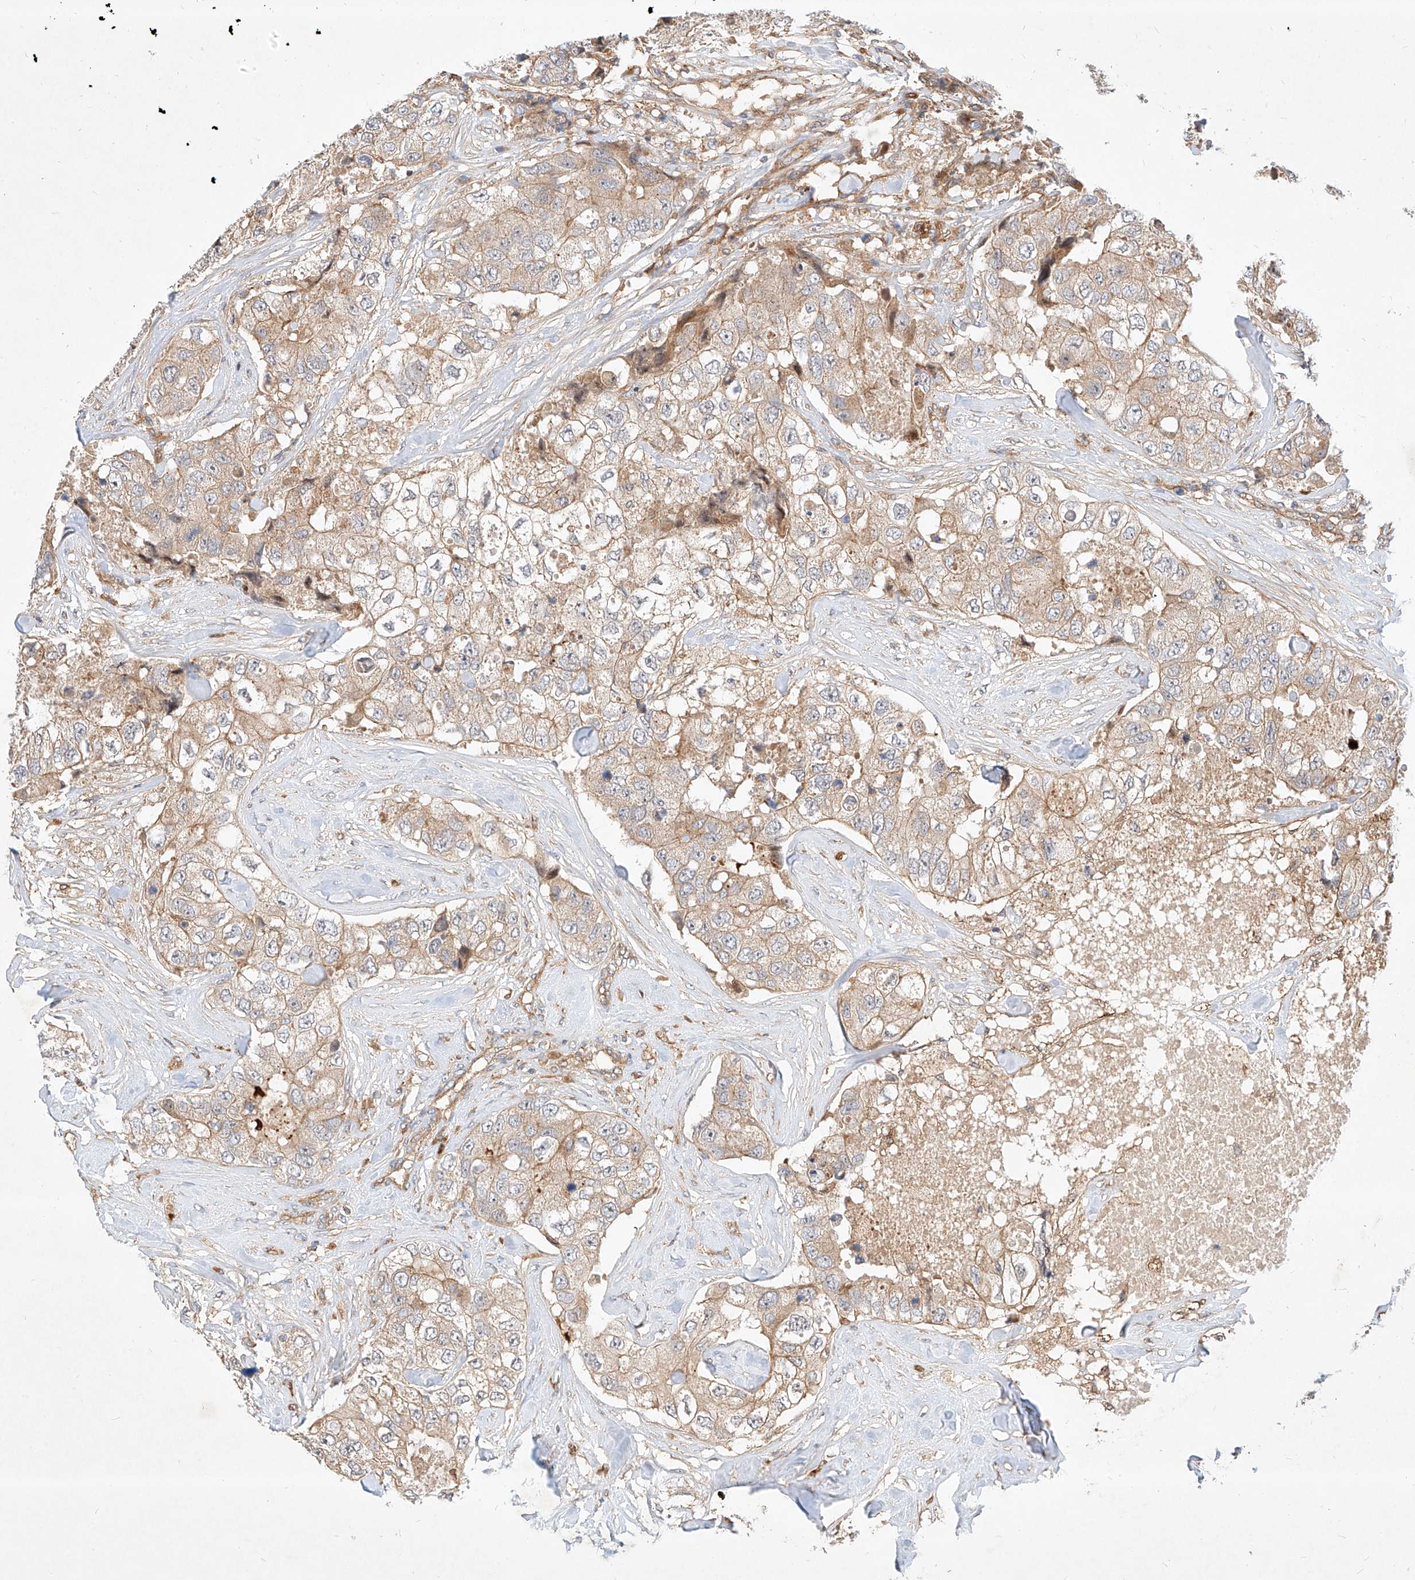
{"staining": {"intensity": "weak", "quantity": ">75%", "location": "cytoplasmic/membranous"}, "tissue": "breast cancer", "cell_type": "Tumor cells", "image_type": "cancer", "snomed": [{"axis": "morphology", "description": "Duct carcinoma"}, {"axis": "topography", "description": "Breast"}], "caption": "High-power microscopy captured an immunohistochemistry photomicrograph of breast cancer, revealing weak cytoplasmic/membranous positivity in about >75% of tumor cells.", "gene": "NFAM1", "patient": {"sex": "female", "age": 62}}